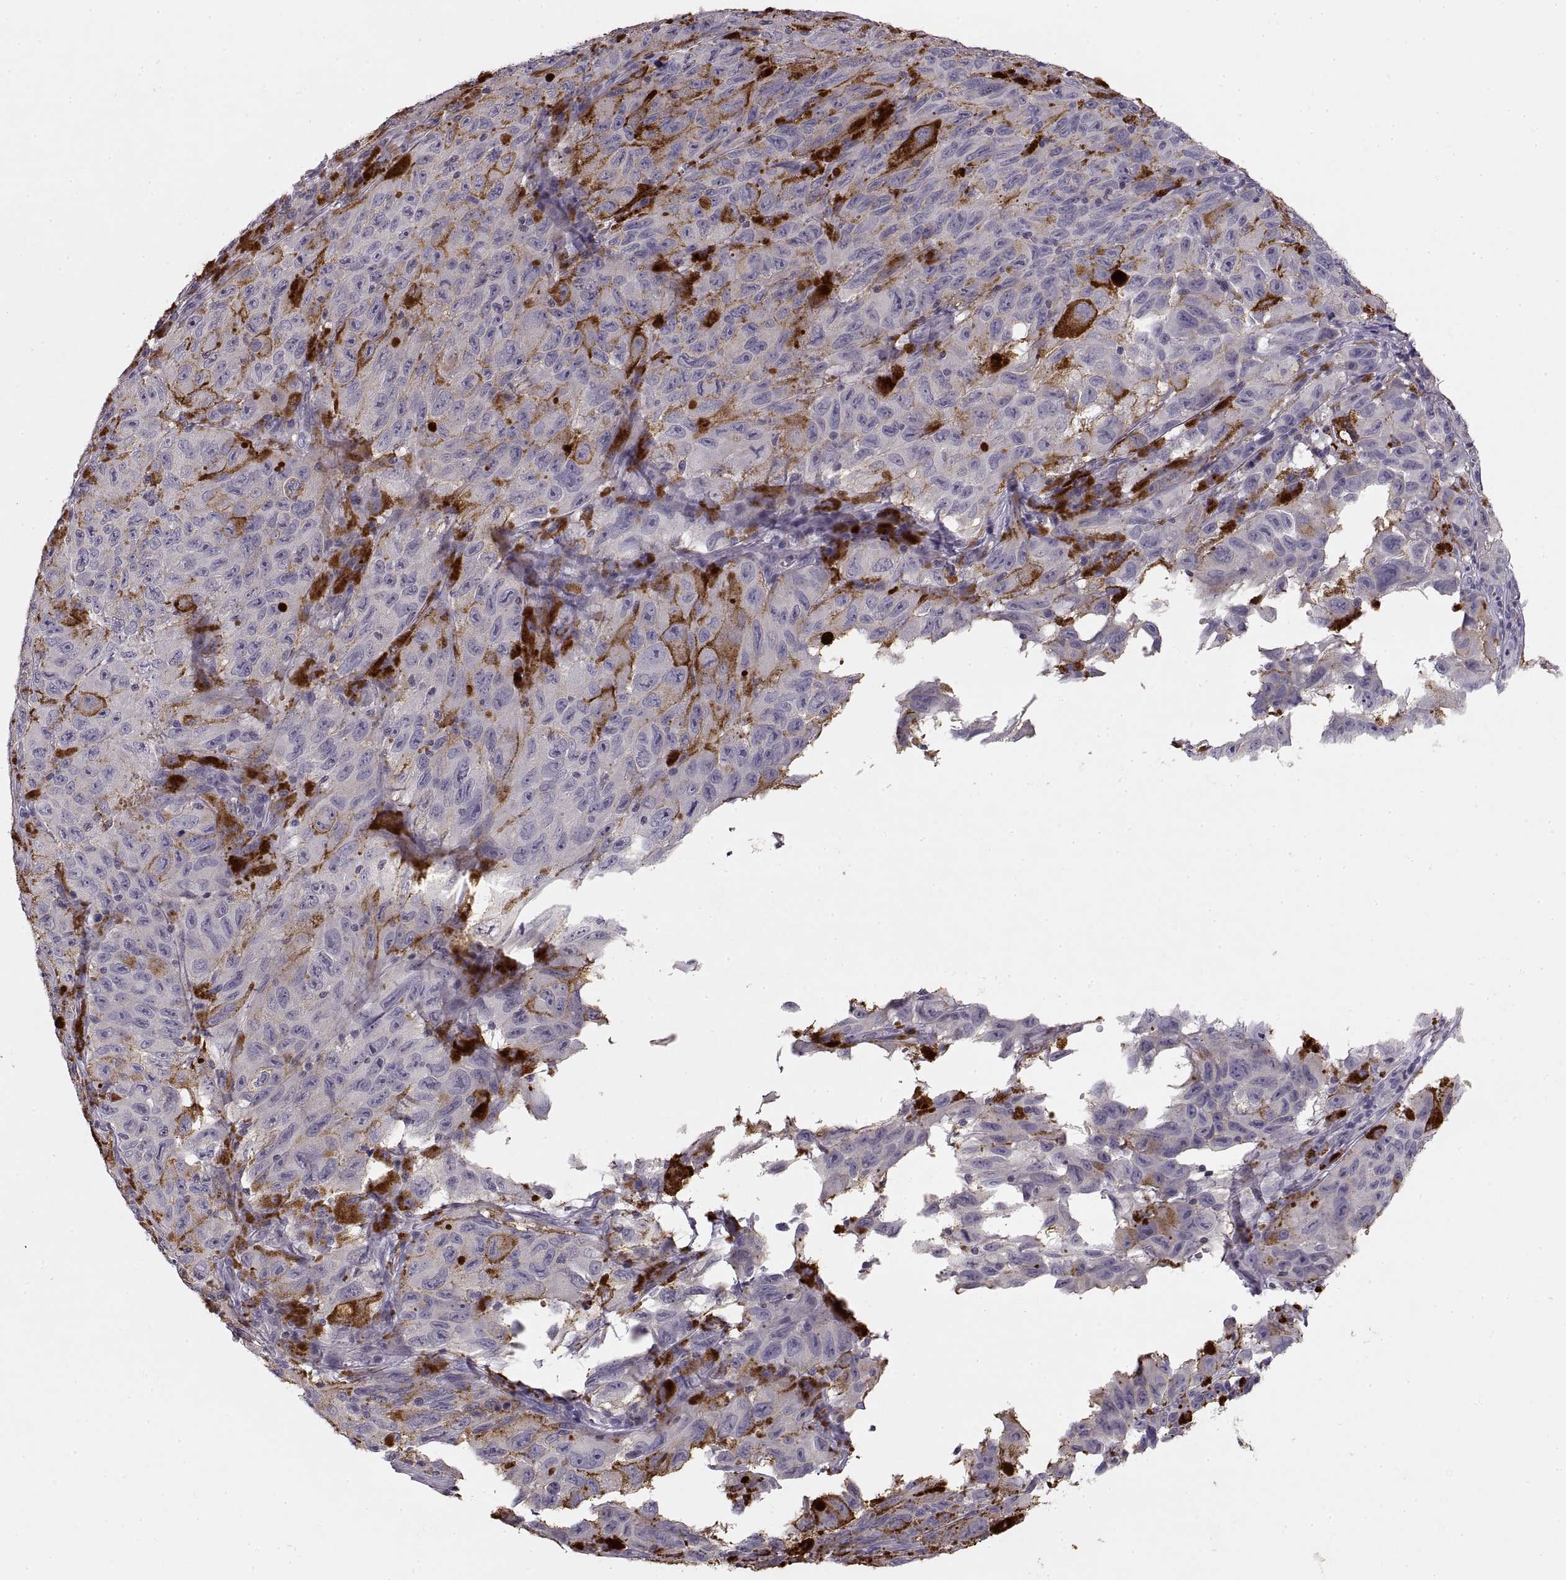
{"staining": {"intensity": "negative", "quantity": "none", "location": "none"}, "tissue": "melanoma", "cell_type": "Tumor cells", "image_type": "cancer", "snomed": [{"axis": "morphology", "description": "Malignant melanoma, NOS"}, {"axis": "topography", "description": "Vulva, labia, clitoris and Bartholin´s gland, NO"}], "caption": "An immunohistochemistry micrograph of malignant melanoma is shown. There is no staining in tumor cells of malignant melanoma.", "gene": "ADAM11", "patient": {"sex": "female", "age": 75}}